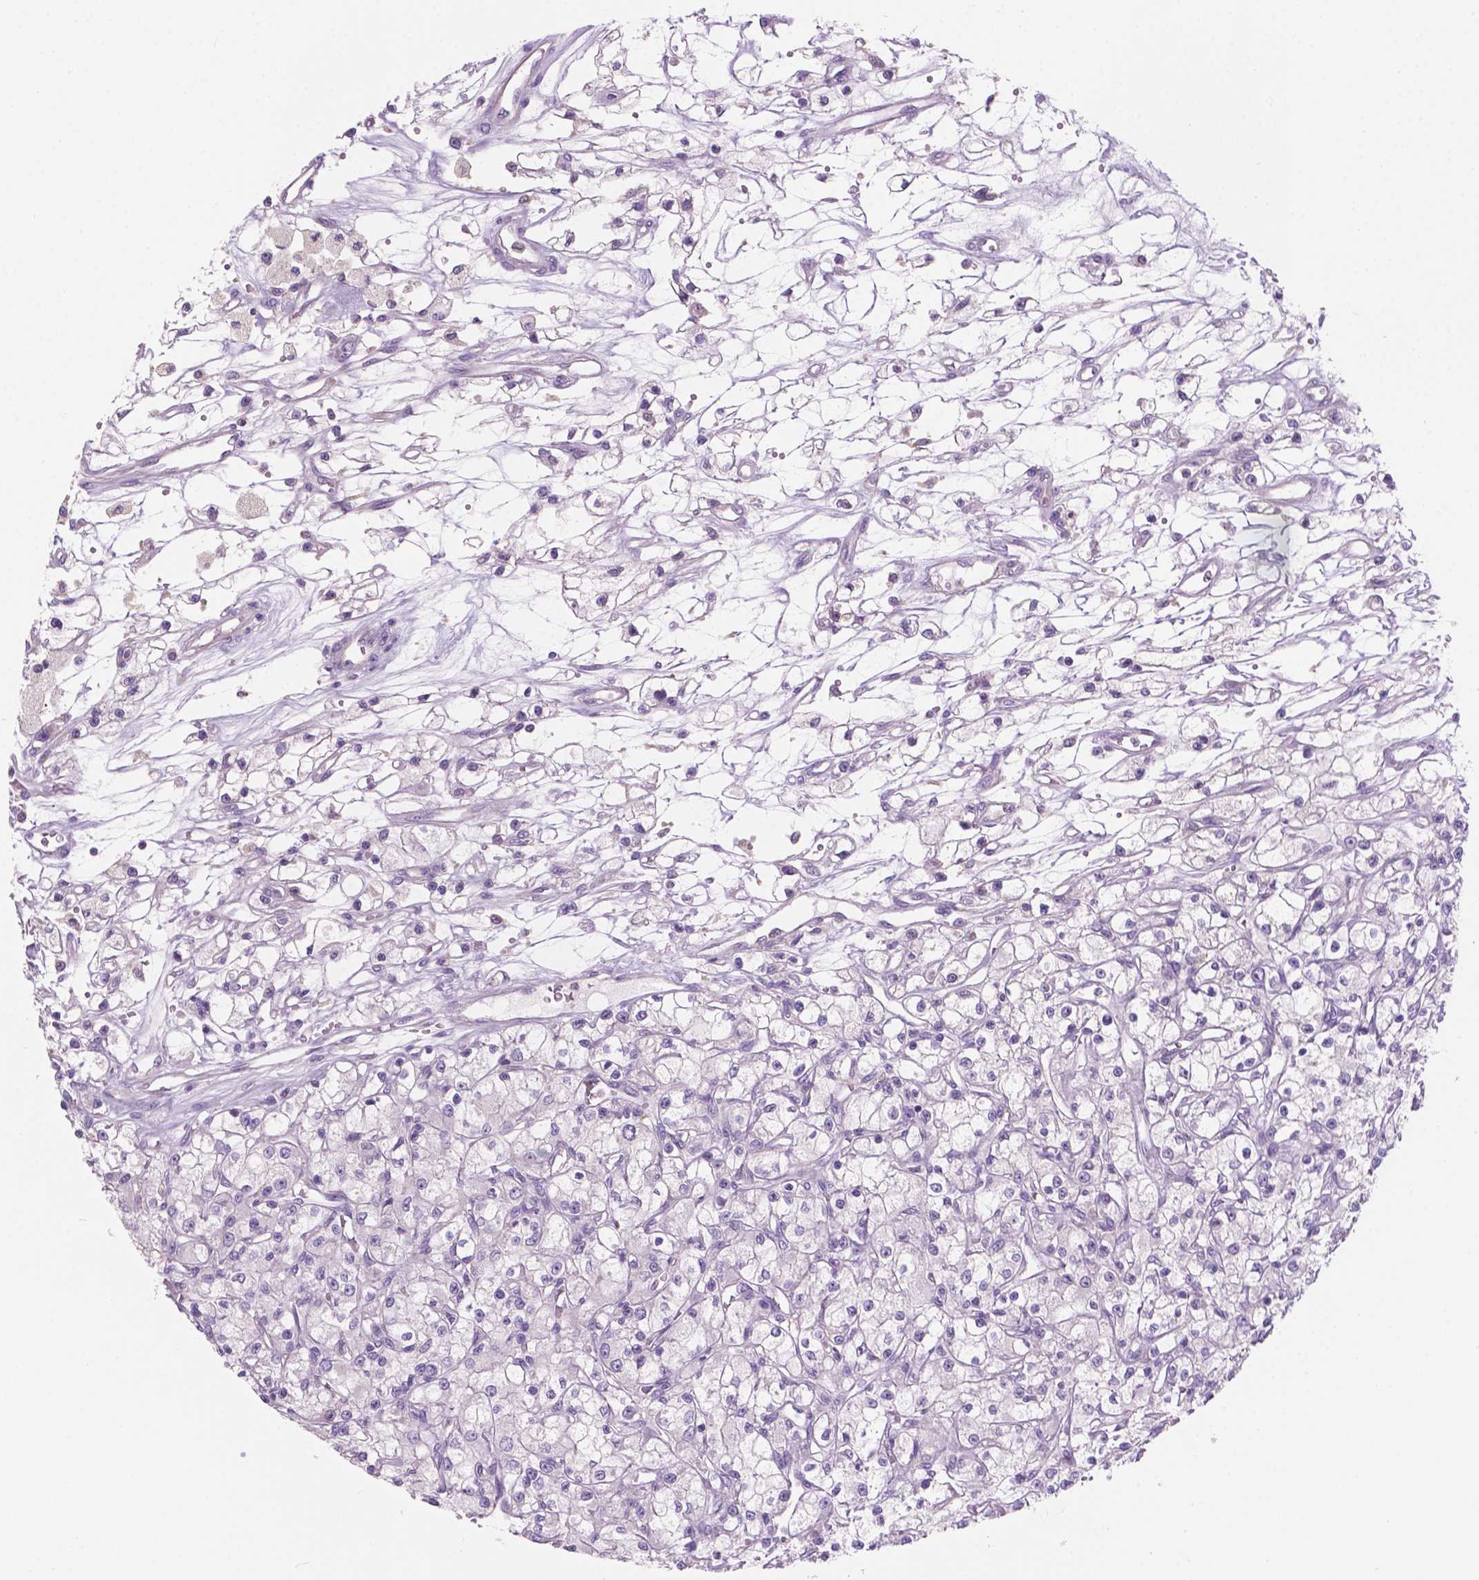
{"staining": {"intensity": "negative", "quantity": "none", "location": "none"}, "tissue": "renal cancer", "cell_type": "Tumor cells", "image_type": "cancer", "snomed": [{"axis": "morphology", "description": "Adenocarcinoma, NOS"}, {"axis": "topography", "description": "Kidney"}], "caption": "This image is of renal adenocarcinoma stained with immunohistochemistry (IHC) to label a protein in brown with the nuclei are counter-stained blue. There is no expression in tumor cells.", "gene": "SBSN", "patient": {"sex": "female", "age": 59}}